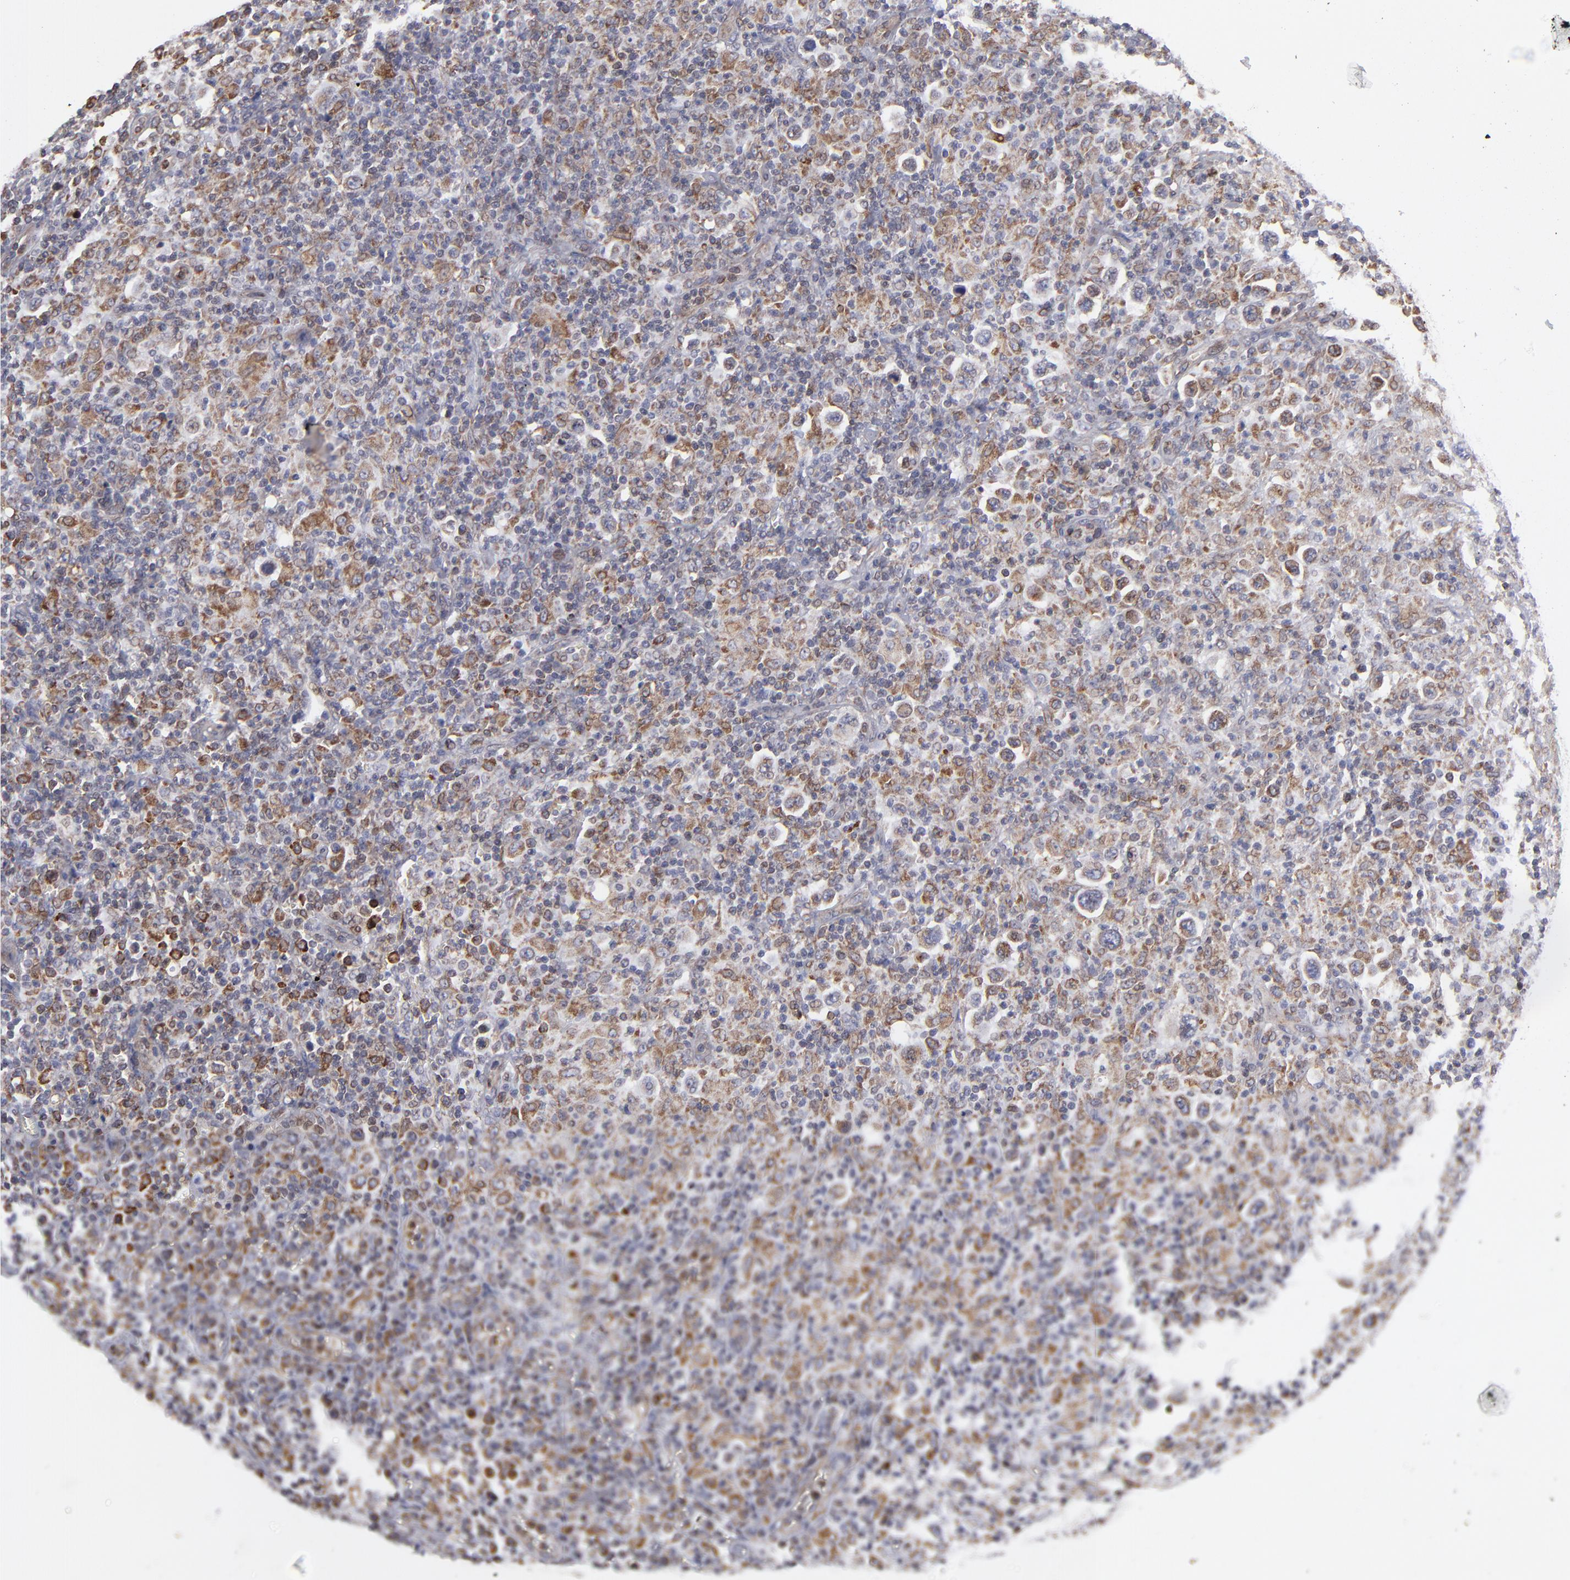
{"staining": {"intensity": "weak", "quantity": "25%-75%", "location": "cytoplasmic/membranous"}, "tissue": "lymphoma", "cell_type": "Tumor cells", "image_type": "cancer", "snomed": [{"axis": "morphology", "description": "Hodgkin's disease, NOS"}, {"axis": "topography", "description": "Lymph node"}], "caption": "Hodgkin's disease stained for a protein exhibits weak cytoplasmic/membranous positivity in tumor cells.", "gene": "TMX1", "patient": {"sex": "male", "age": 65}}